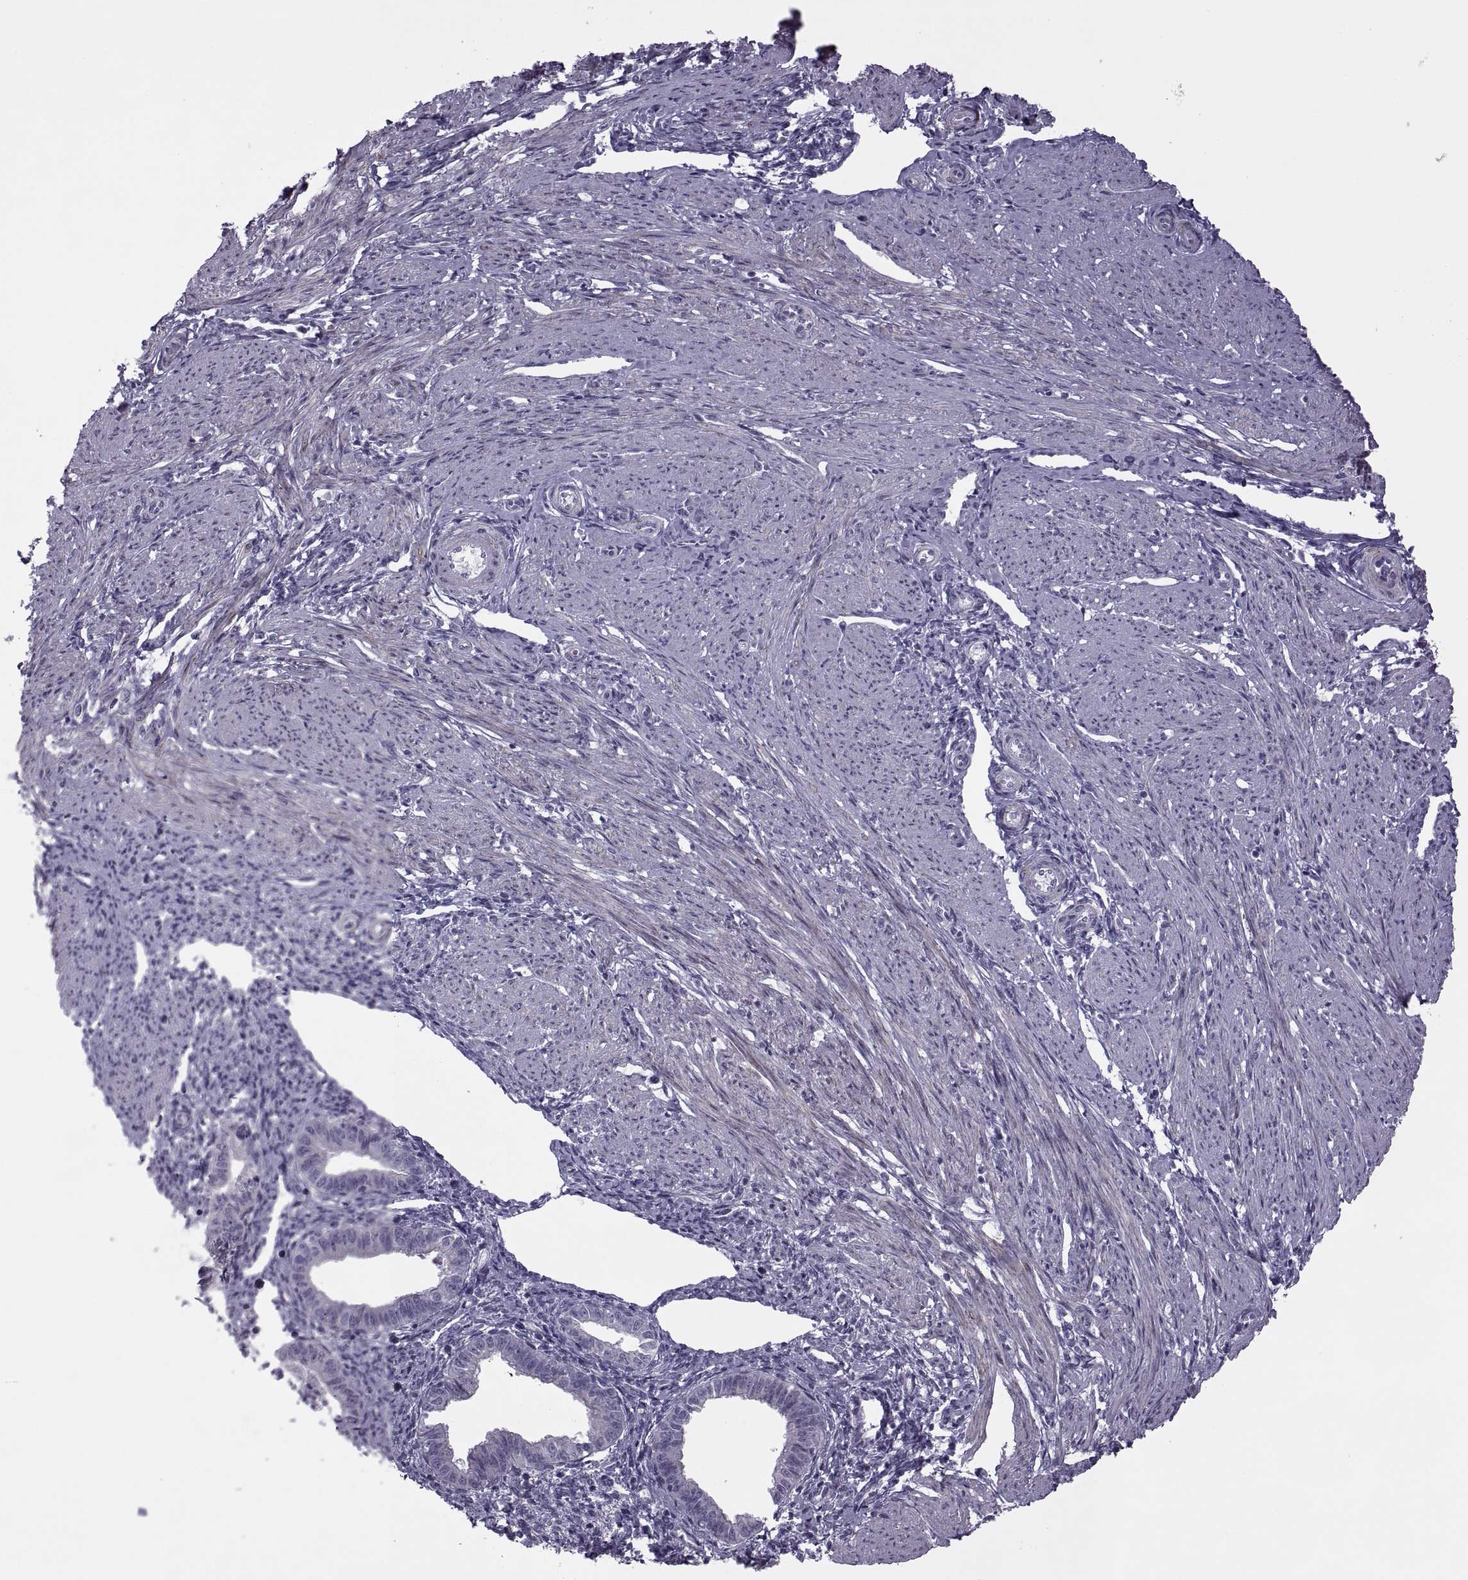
{"staining": {"intensity": "negative", "quantity": "none", "location": "none"}, "tissue": "endometrium", "cell_type": "Cells in endometrial stroma", "image_type": "normal", "snomed": [{"axis": "morphology", "description": "Normal tissue, NOS"}, {"axis": "topography", "description": "Endometrium"}], "caption": "A photomicrograph of endometrium stained for a protein shows no brown staining in cells in endometrial stroma. (Brightfield microscopy of DAB IHC at high magnification).", "gene": "RIPK4", "patient": {"sex": "female", "age": 37}}